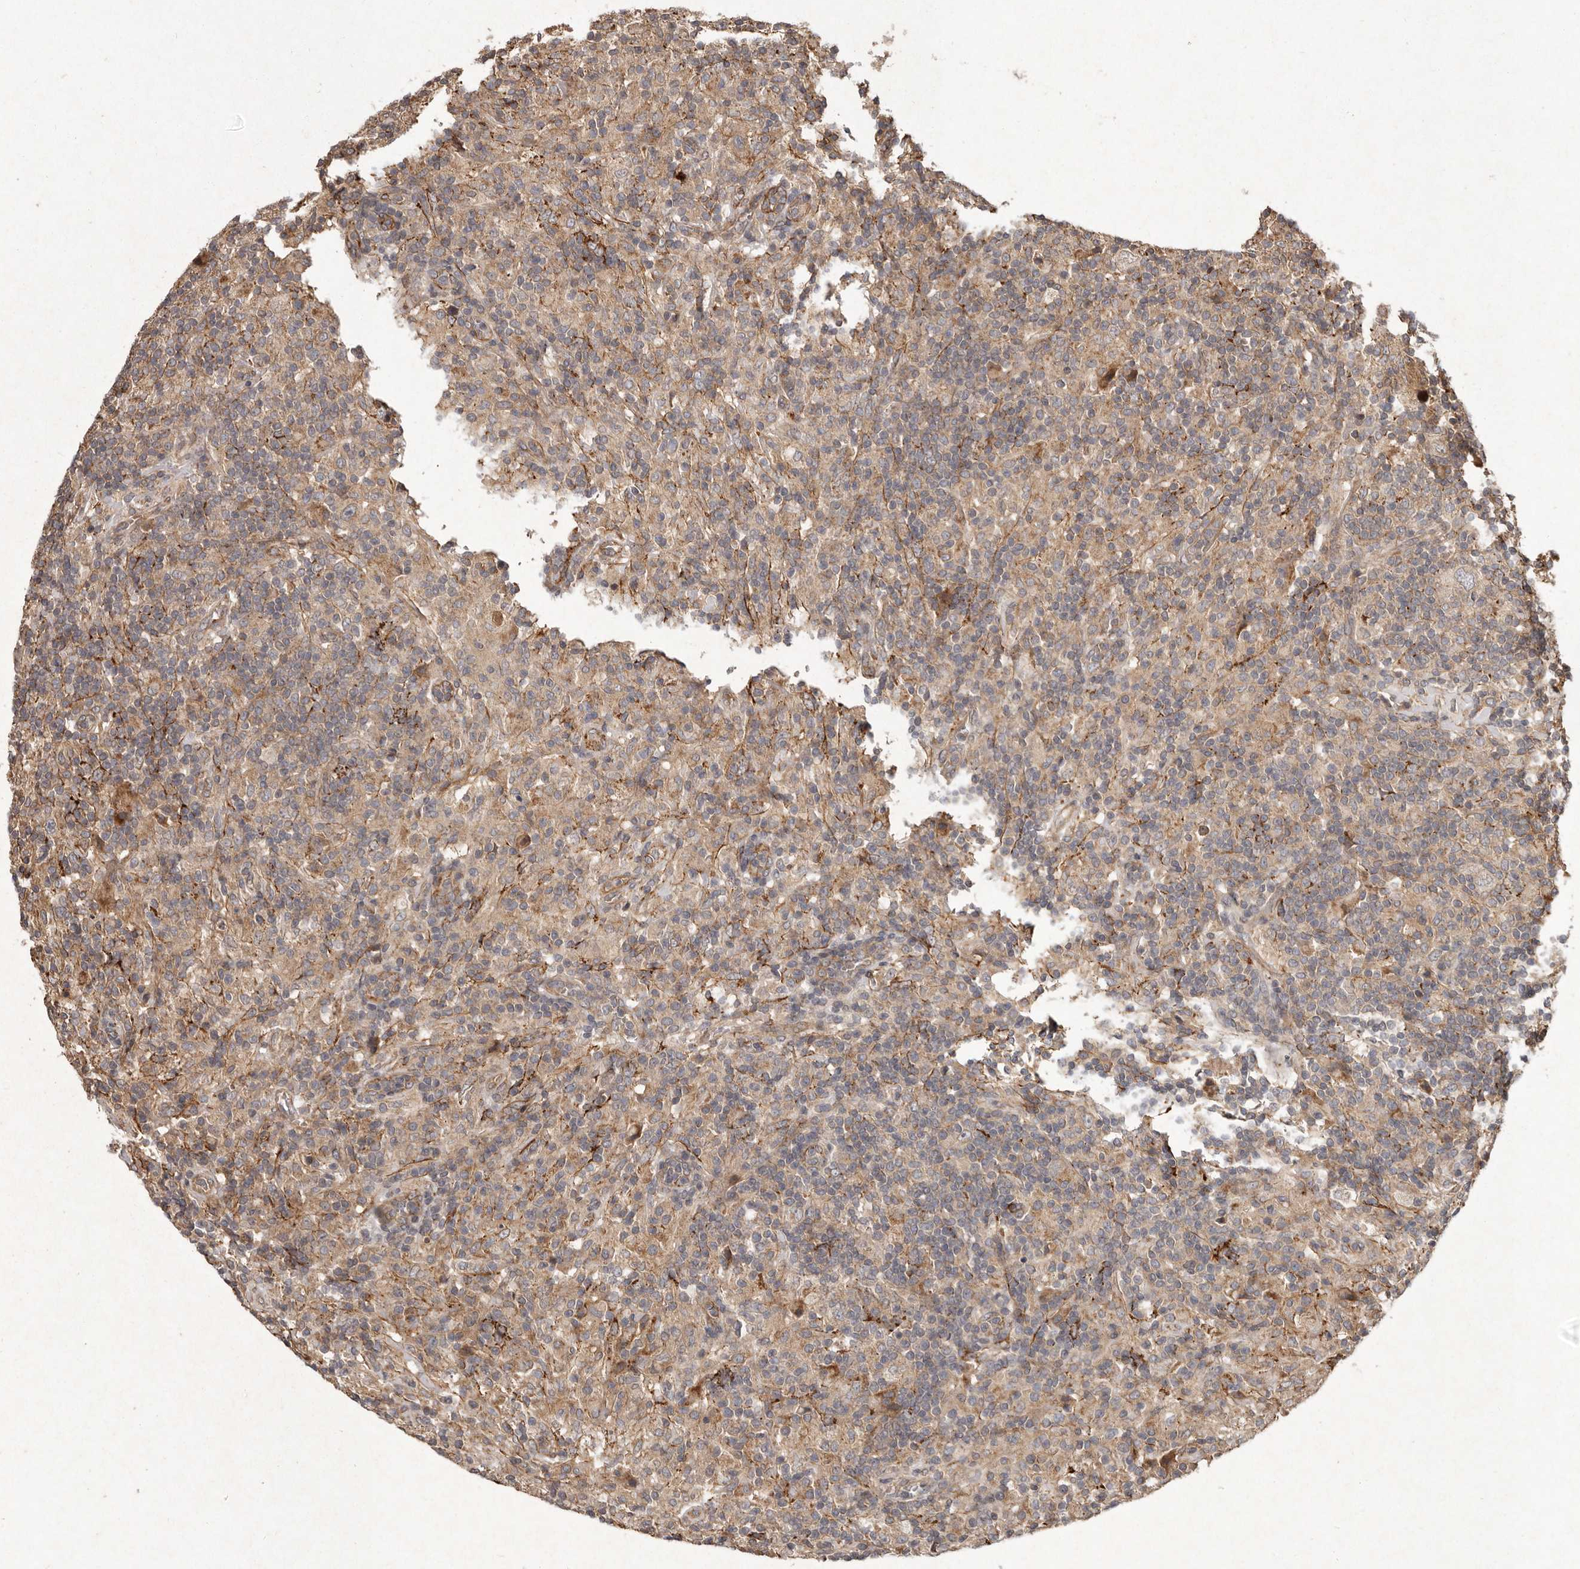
{"staining": {"intensity": "weak", "quantity": "<25%", "location": "cytoplasmic/membranous"}, "tissue": "lymphoma", "cell_type": "Tumor cells", "image_type": "cancer", "snomed": [{"axis": "morphology", "description": "Hodgkin's disease, NOS"}, {"axis": "topography", "description": "Lymph node"}], "caption": "The micrograph demonstrates no staining of tumor cells in lymphoma.", "gene": "SEMA3A", "patient": {"sex": "male", "age": 70}}